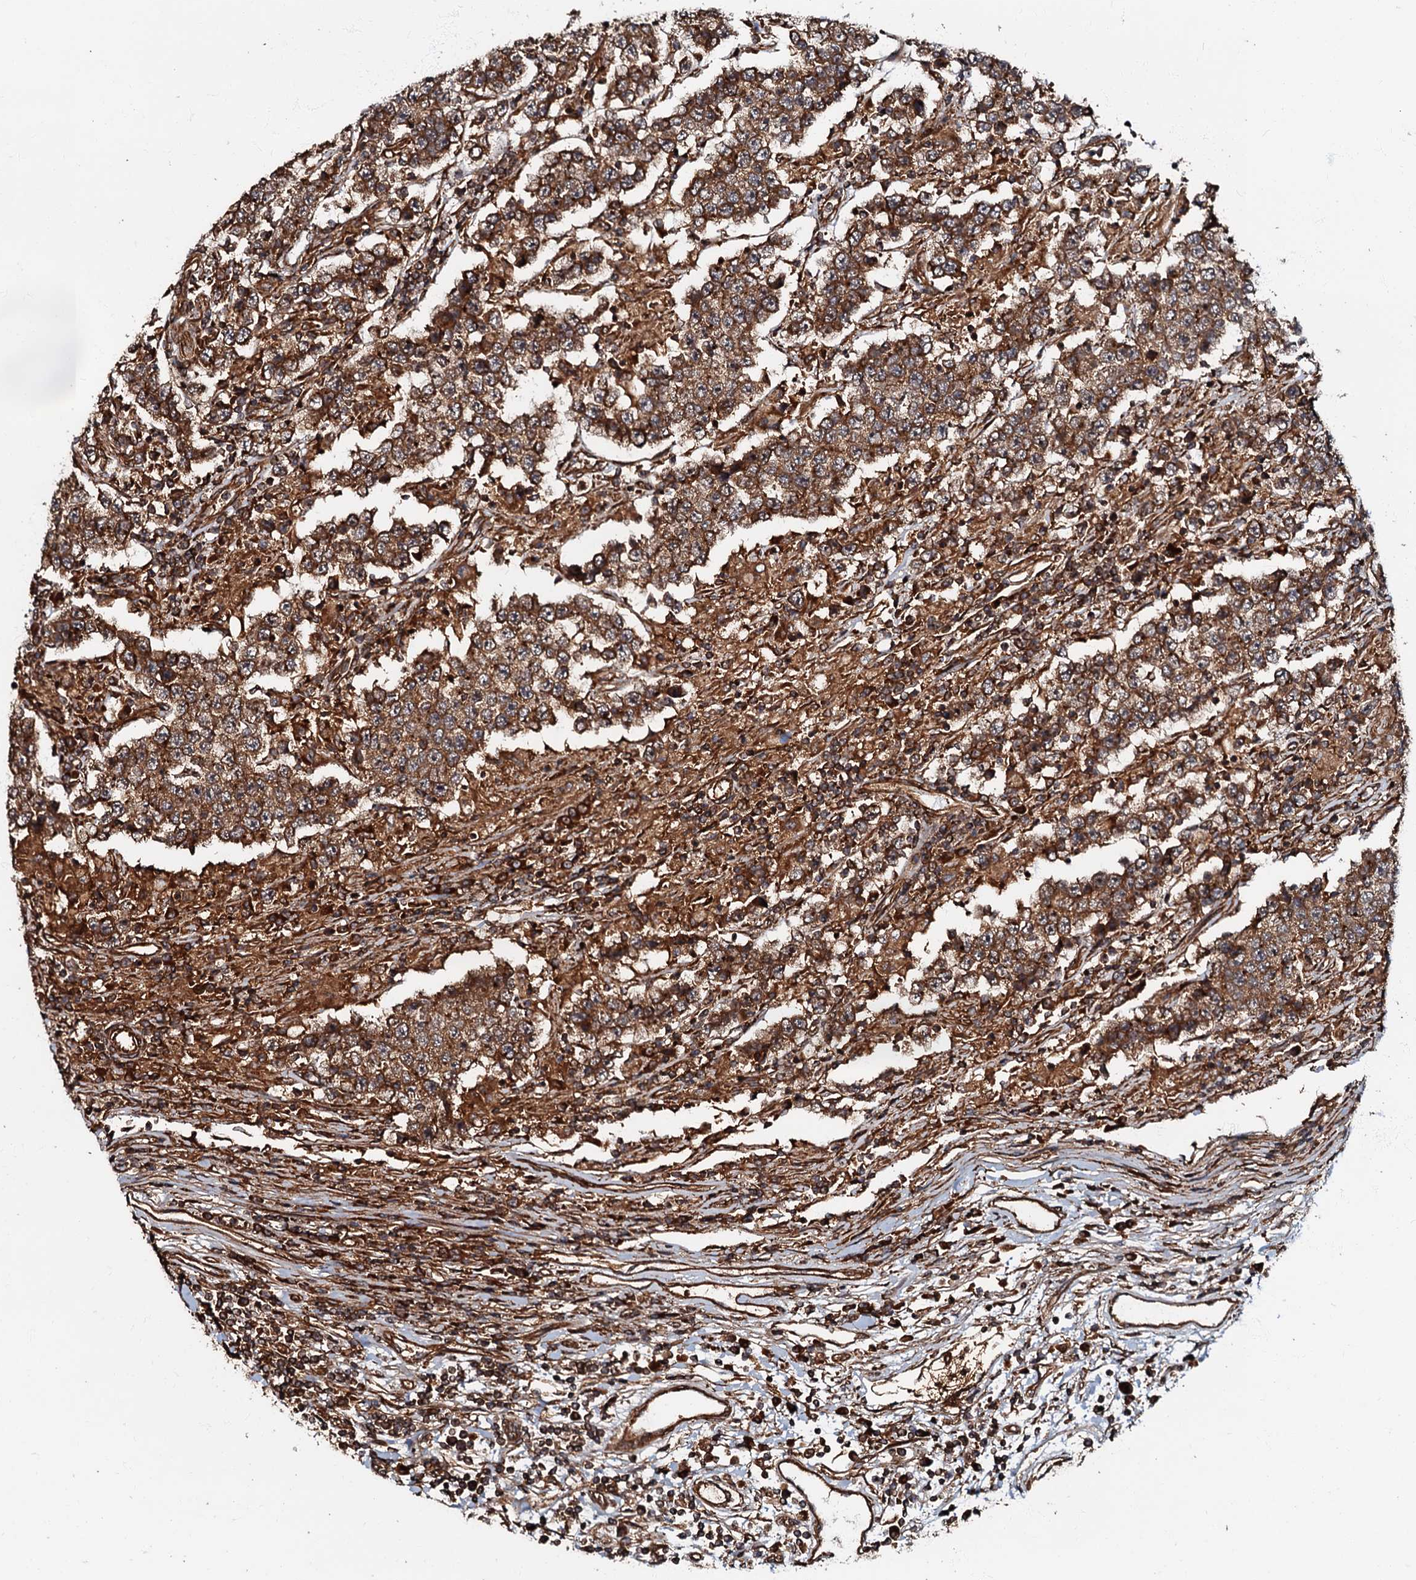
{"staining": {"intensity": "strong", "quantity": ">75%", "location": "cytoplasmic/membranous"}, "tissue": "testis cancer", "cell_type": "Tumor cells", "image_type": "cancer", "snomed": [{"axis": "morphology", "description": "Normal tissue, NOS"}, {"axis": "morphology", "description": "Urothelial carcinoma, High grade"}, {"axis": "morphology", "description": "Seminoma, NOS"}, {"axis": "morphology", "description": "Carcinoma, Embryonal, NOS"}, {"axis": "topography", "description": "Urinary bladder"}, {"axis": "topography", "description": "Testis"}], "caption": "Brown immunohistochemical staining in human testis cancer displays strong cytoplasmic/membranous expression in approximately >75% of tumor cells. (DAB IHC, brown staining for protein, blue staining for nuclei).", "gene": "BLOC1S6", "patient": {"sex": "male", "age": 41}}